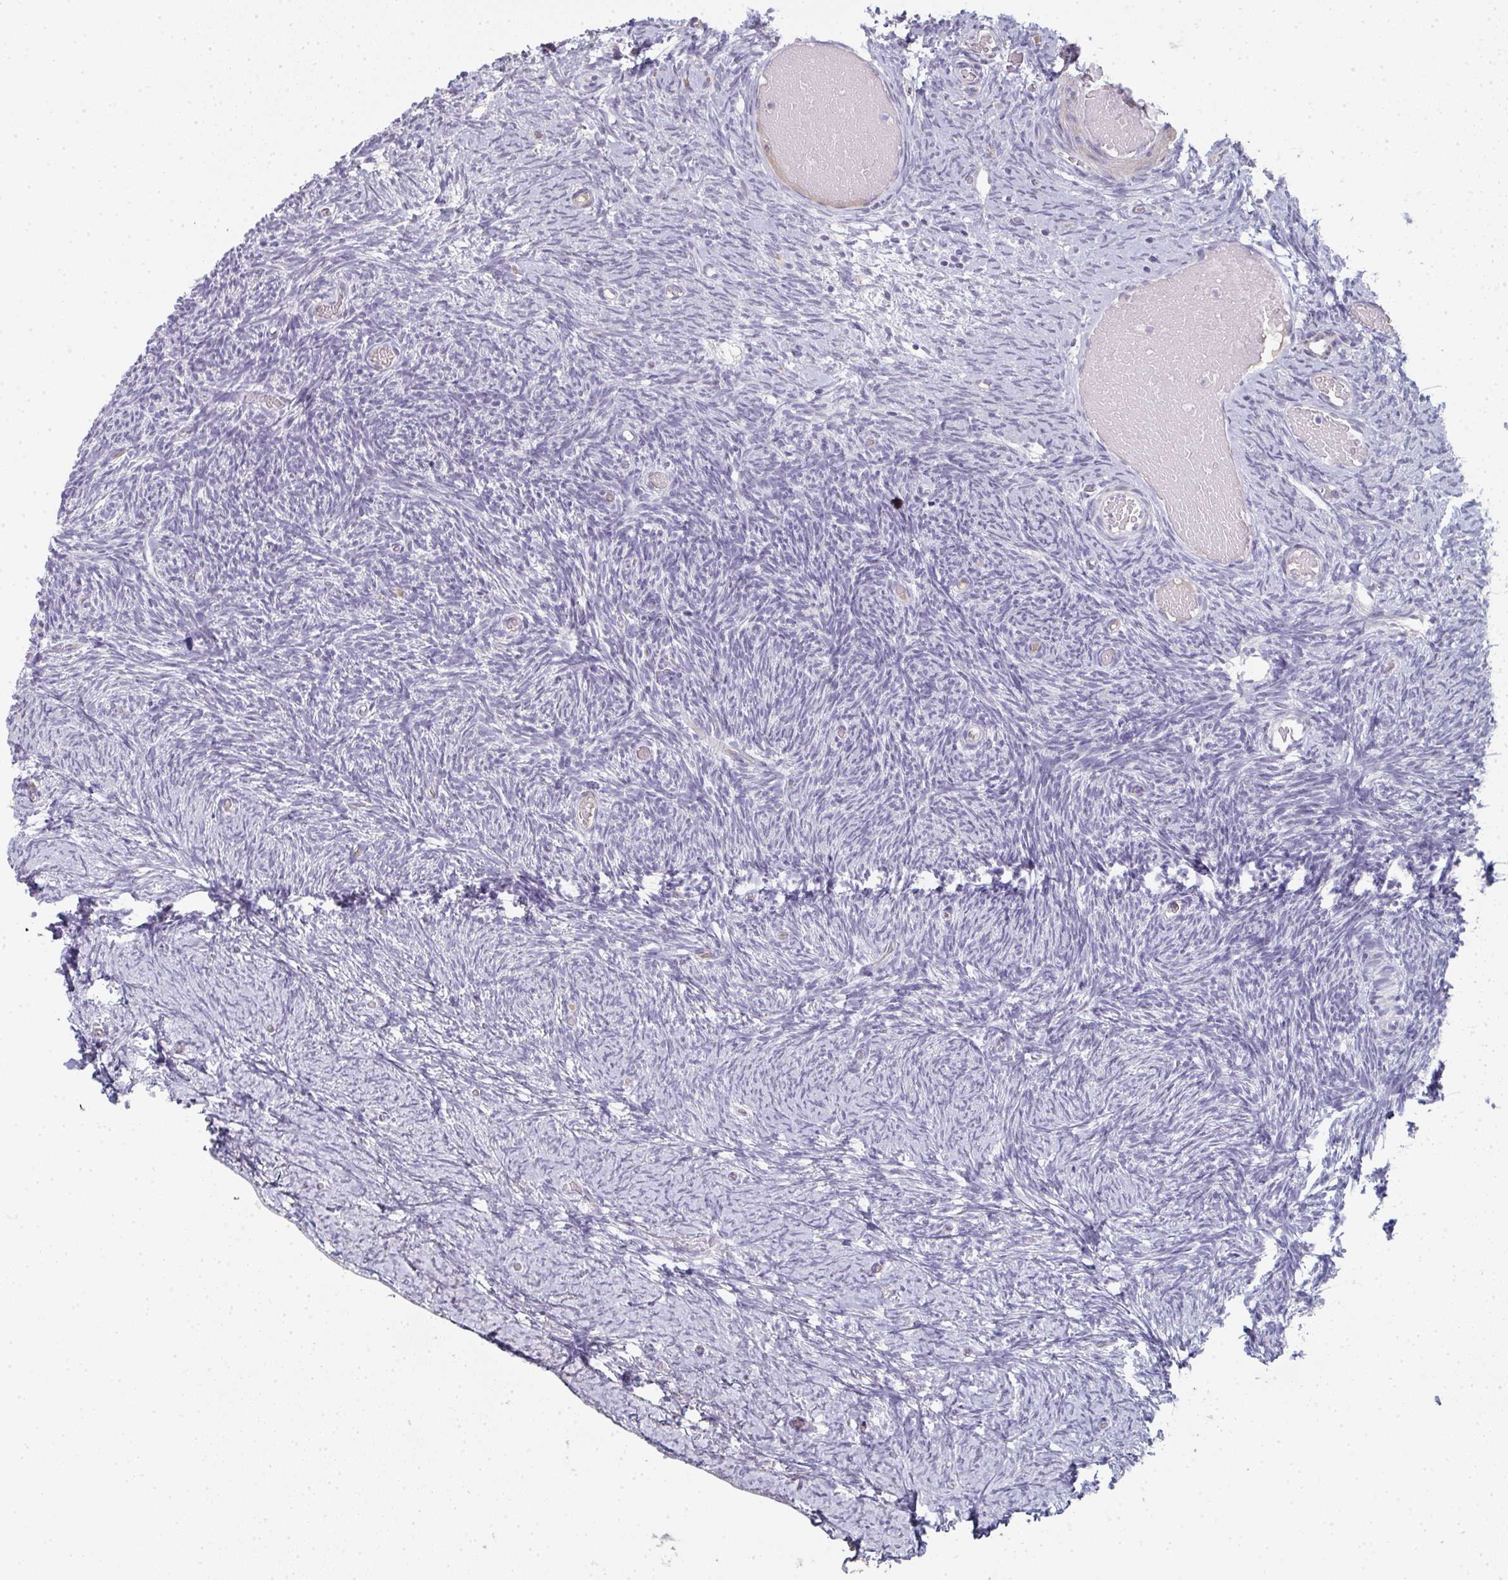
{"staining": {"intensity": "negative", "quantity": "none", "location": "none"}, "tissue": "ovary", "cell_type": "Follicle cells", "image_type": "normal", "snomed": [{"axis": "morphology", "description": "Normal tissue, NOS"}, {"axis": "topography", "description": "Ovary"}], "caption": "Immunohistochemical staining of normal human ovary exhibits no significant positivity in follicle cells. (DAB (3,3'-diaminobenzidine) IHC with hematoxylin counter stain).", "gene": "A1CF", "patient": {"sex": "female", "age": 39}}